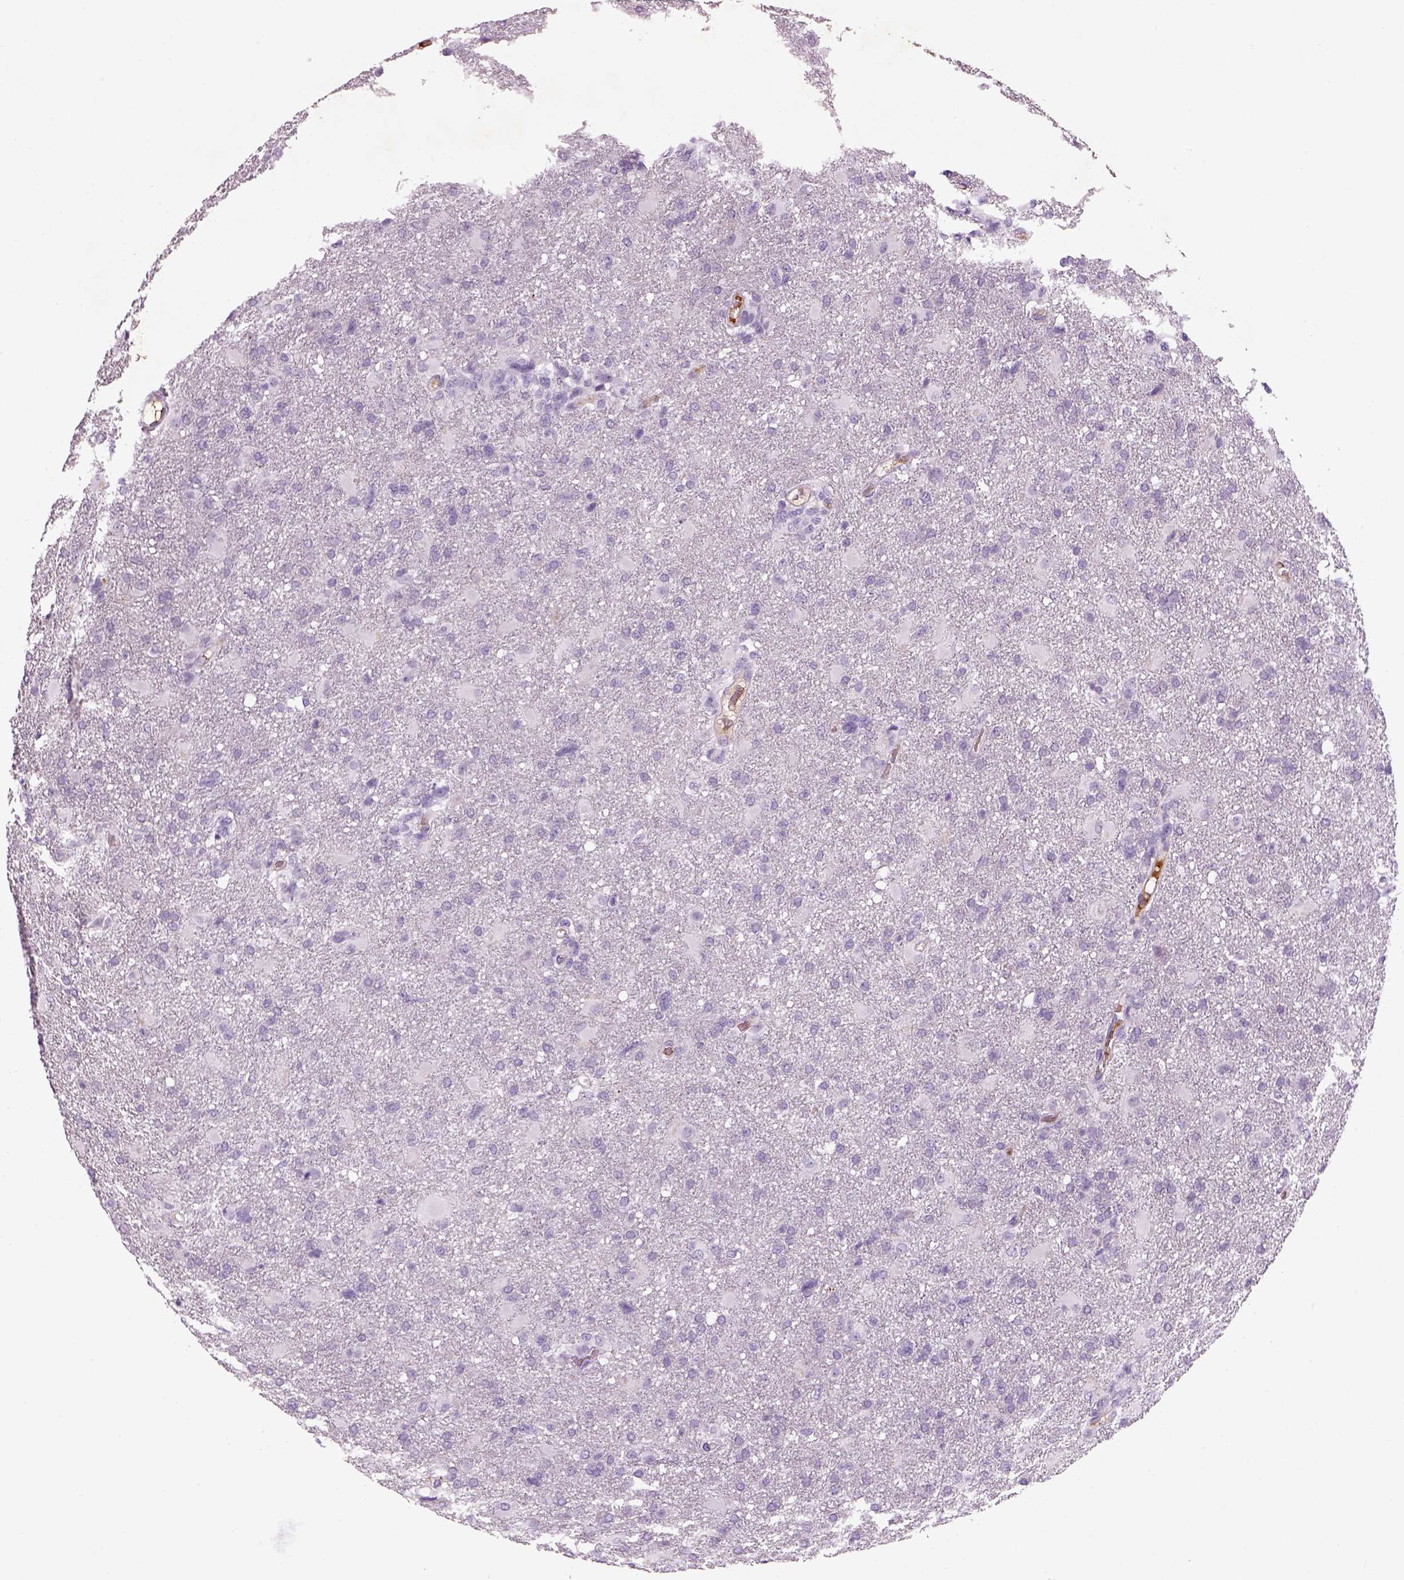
{"staining": {"intensity": "negative", "quantity": "none", "location": "none"}, "tissue": "glioma", "cell_type": "Tumor cells", "image_type": "cancer", "snomed": [{"axis": "morphology", "description": "Glioma, malignant, High grade"}, {"axis": "topography", "description": "Brain"}], "caption": "This is an immunohistochemistry micrograph of glioma. There is no staining in tumor cells.", "gene": "PABPC1L2B", "patient": {"sex": "male", "age": 68}}